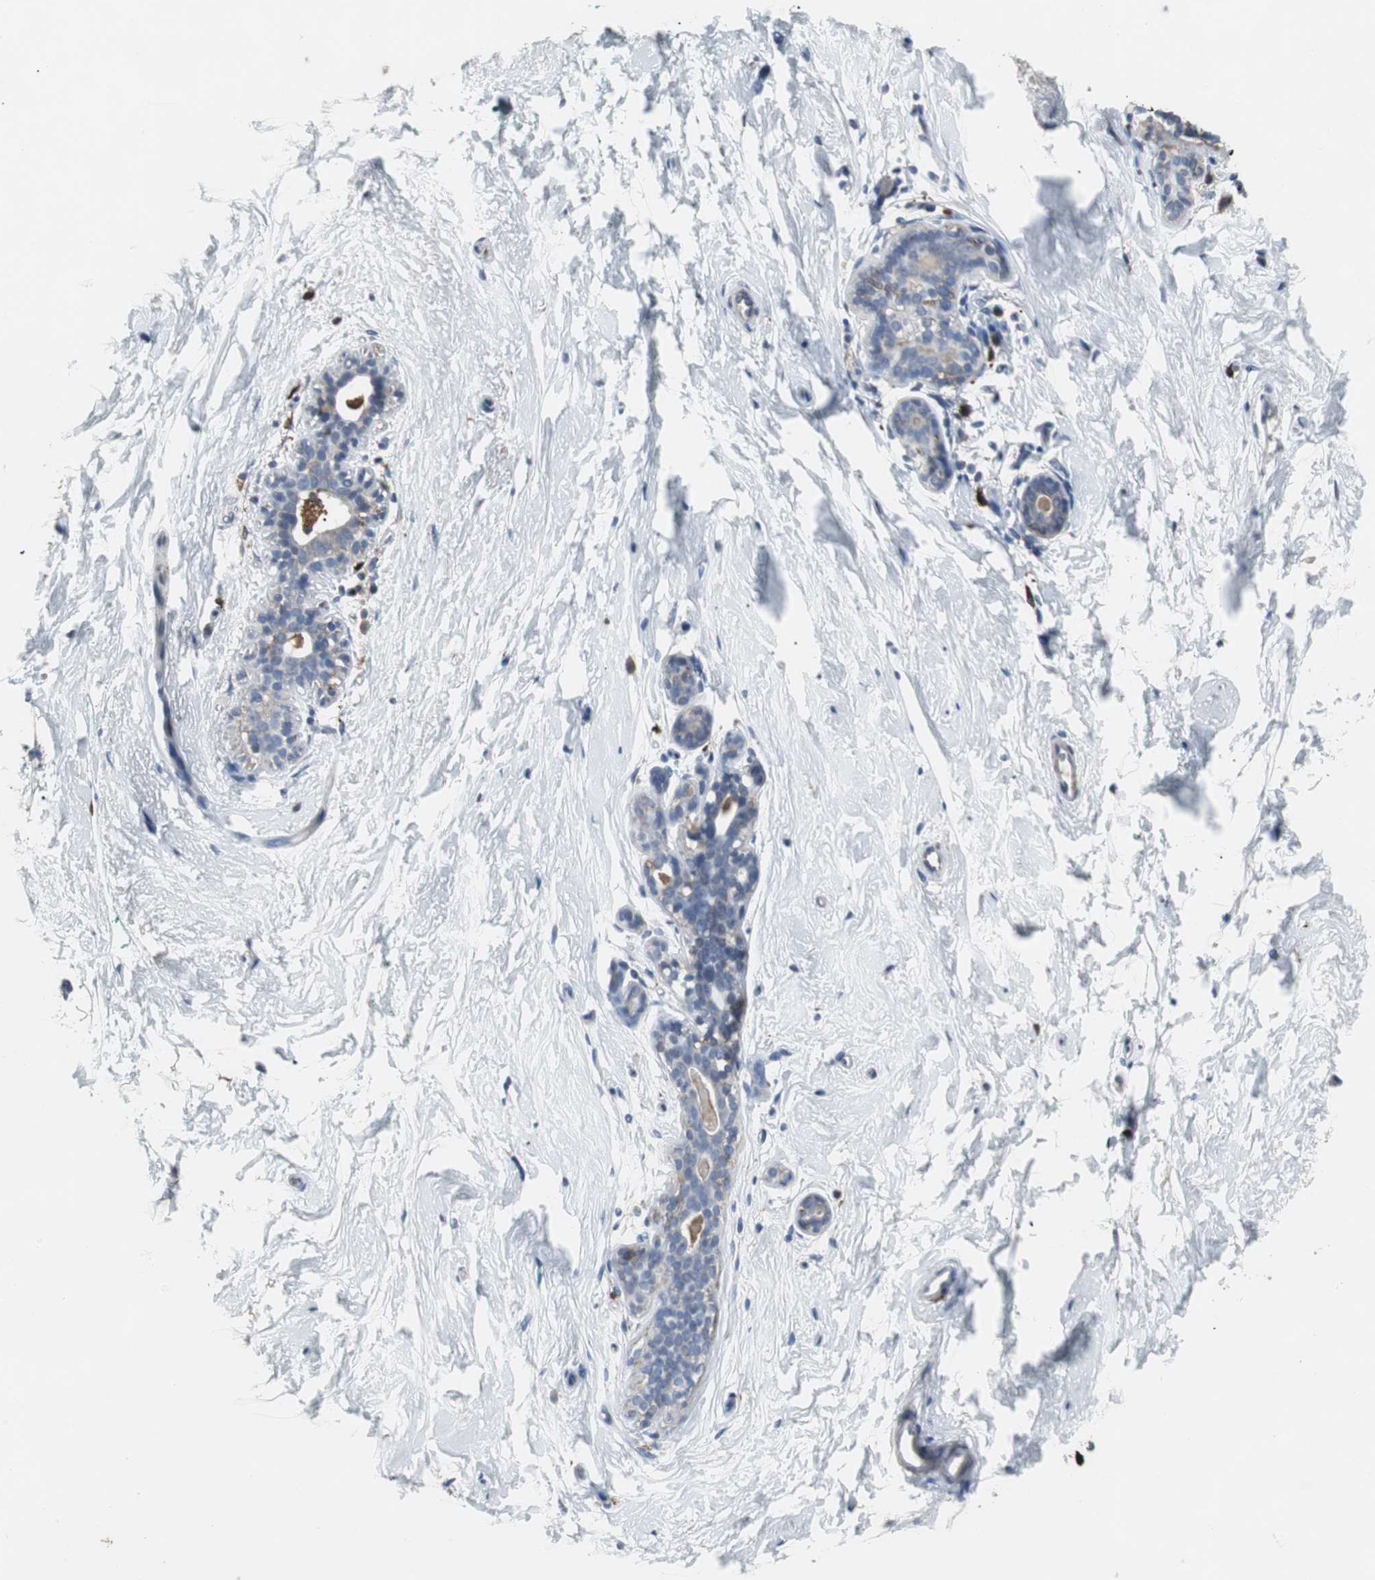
{"staining": {"intensity": "weak", "quantity": ">75%", "location": "cytoplasmic/membranous"}, "tissue": "breast", "cell_type": "Adipocytes", "image_type": "normal", "snomed": [{"axis": "morphology", "description": "Normal tissue, NOS"}, {"axis": "topography", "description": "Breast"}], "caption": "Adipocytes exhibit low levels of weak cytoplasmic/membranous expression in about >75% of cells in unremarkable human breast.", "gene": "NCF2", "patient": {"sex": "female", "age": 52}}